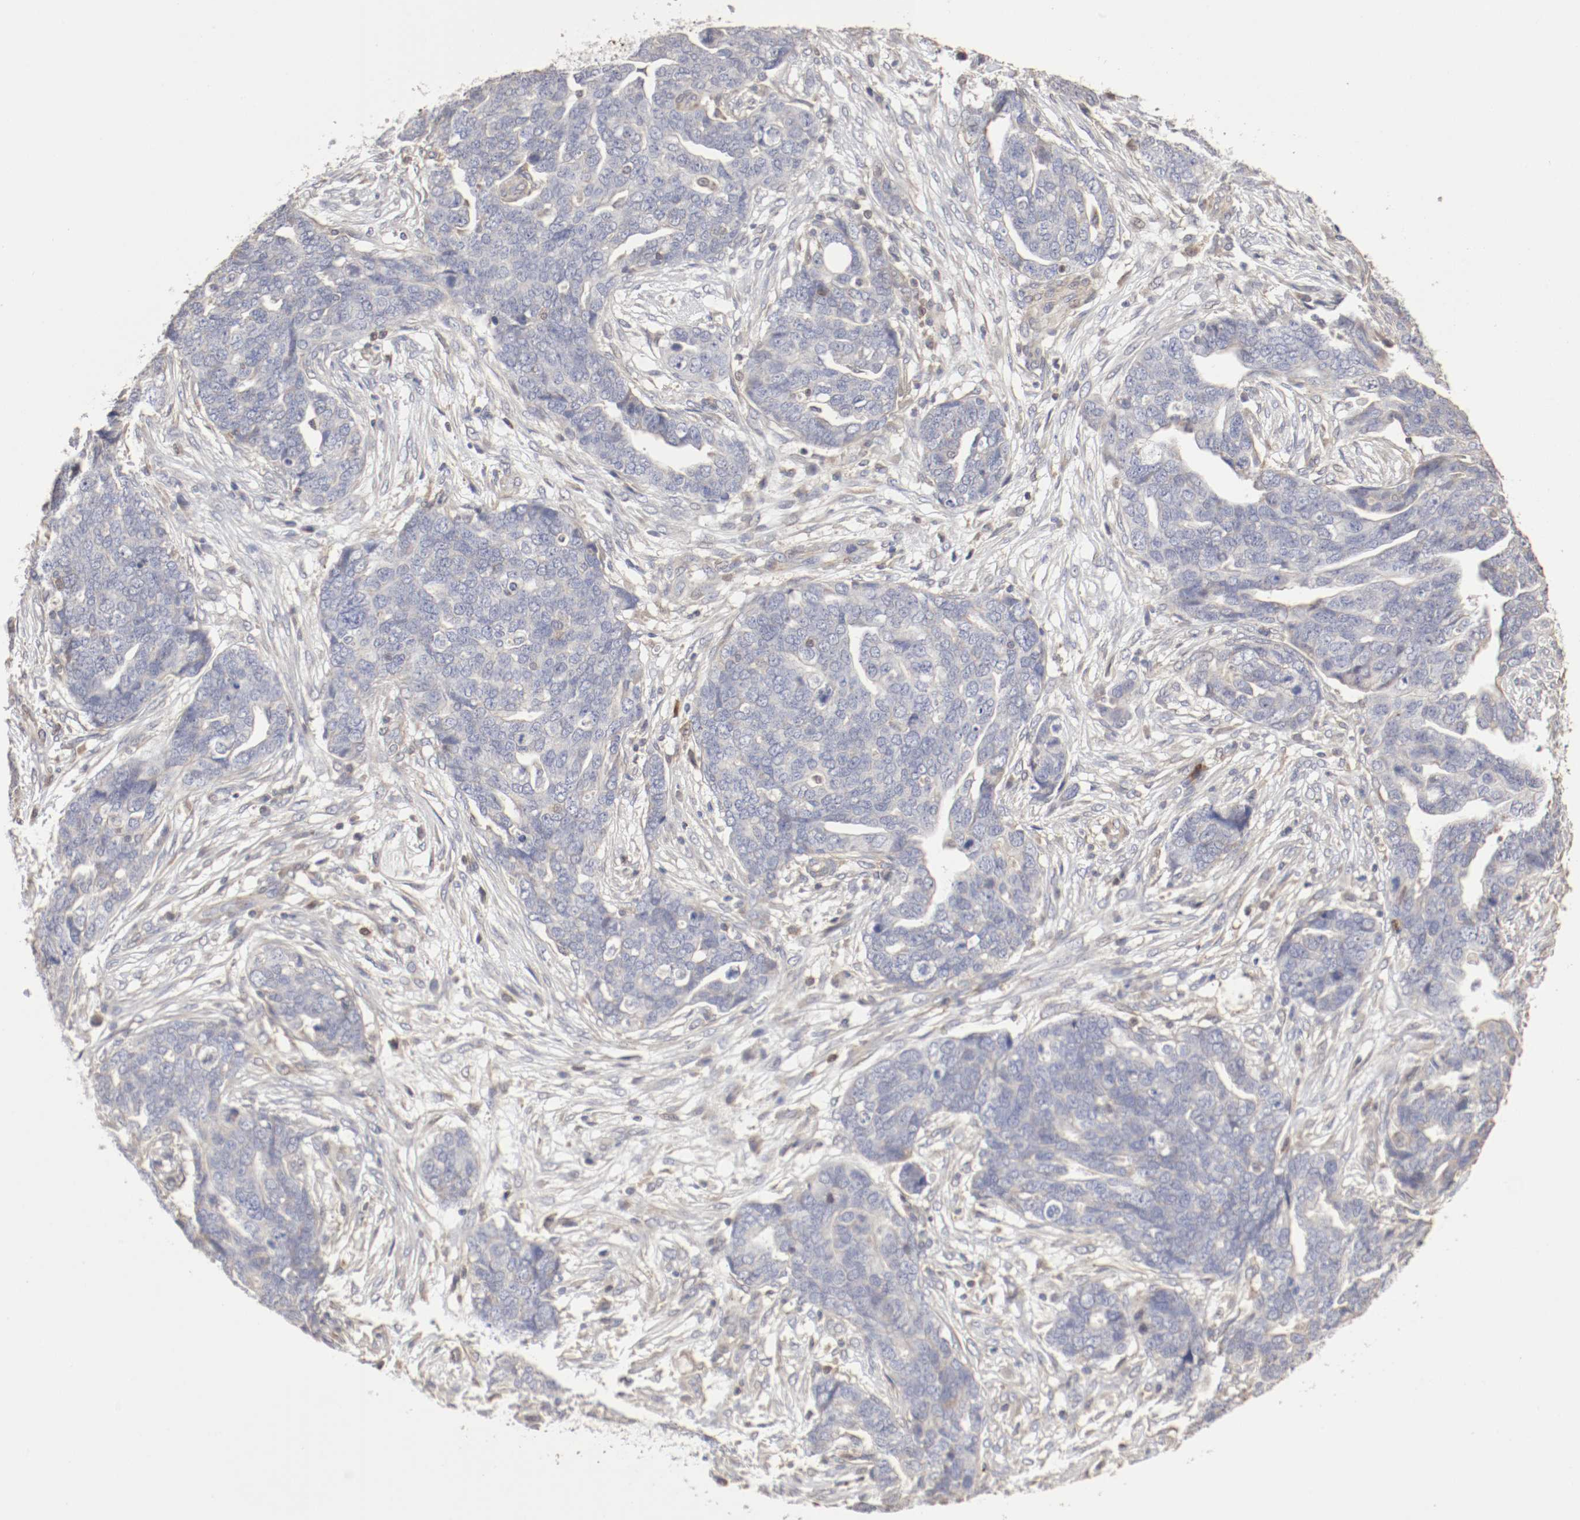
{"staining": {"intensity": "negative", "quantity": "none", "location": "none"}, "tissue": "ovarian cancer", "cell_type": "Tumor cells", "image_type": "cancer", "snomed": [{"axis": "morphology", "description": "Normal tissue, NOS"}, {"axis": "morphology", "description": "Cystadenocarcinoma, serous, NOS"}, {"axis": "topography", "description": "Fallopian tube"}, {"axis": "topography", "description": "Ovary"}], "caption": "IHC image of human serous cystadenocarcinoma (ovarian) stained for a protein (brown), which shows no staining in tumor cells.", "gene": "CDK6", "patient": {"sex": "female", "age": 56}}